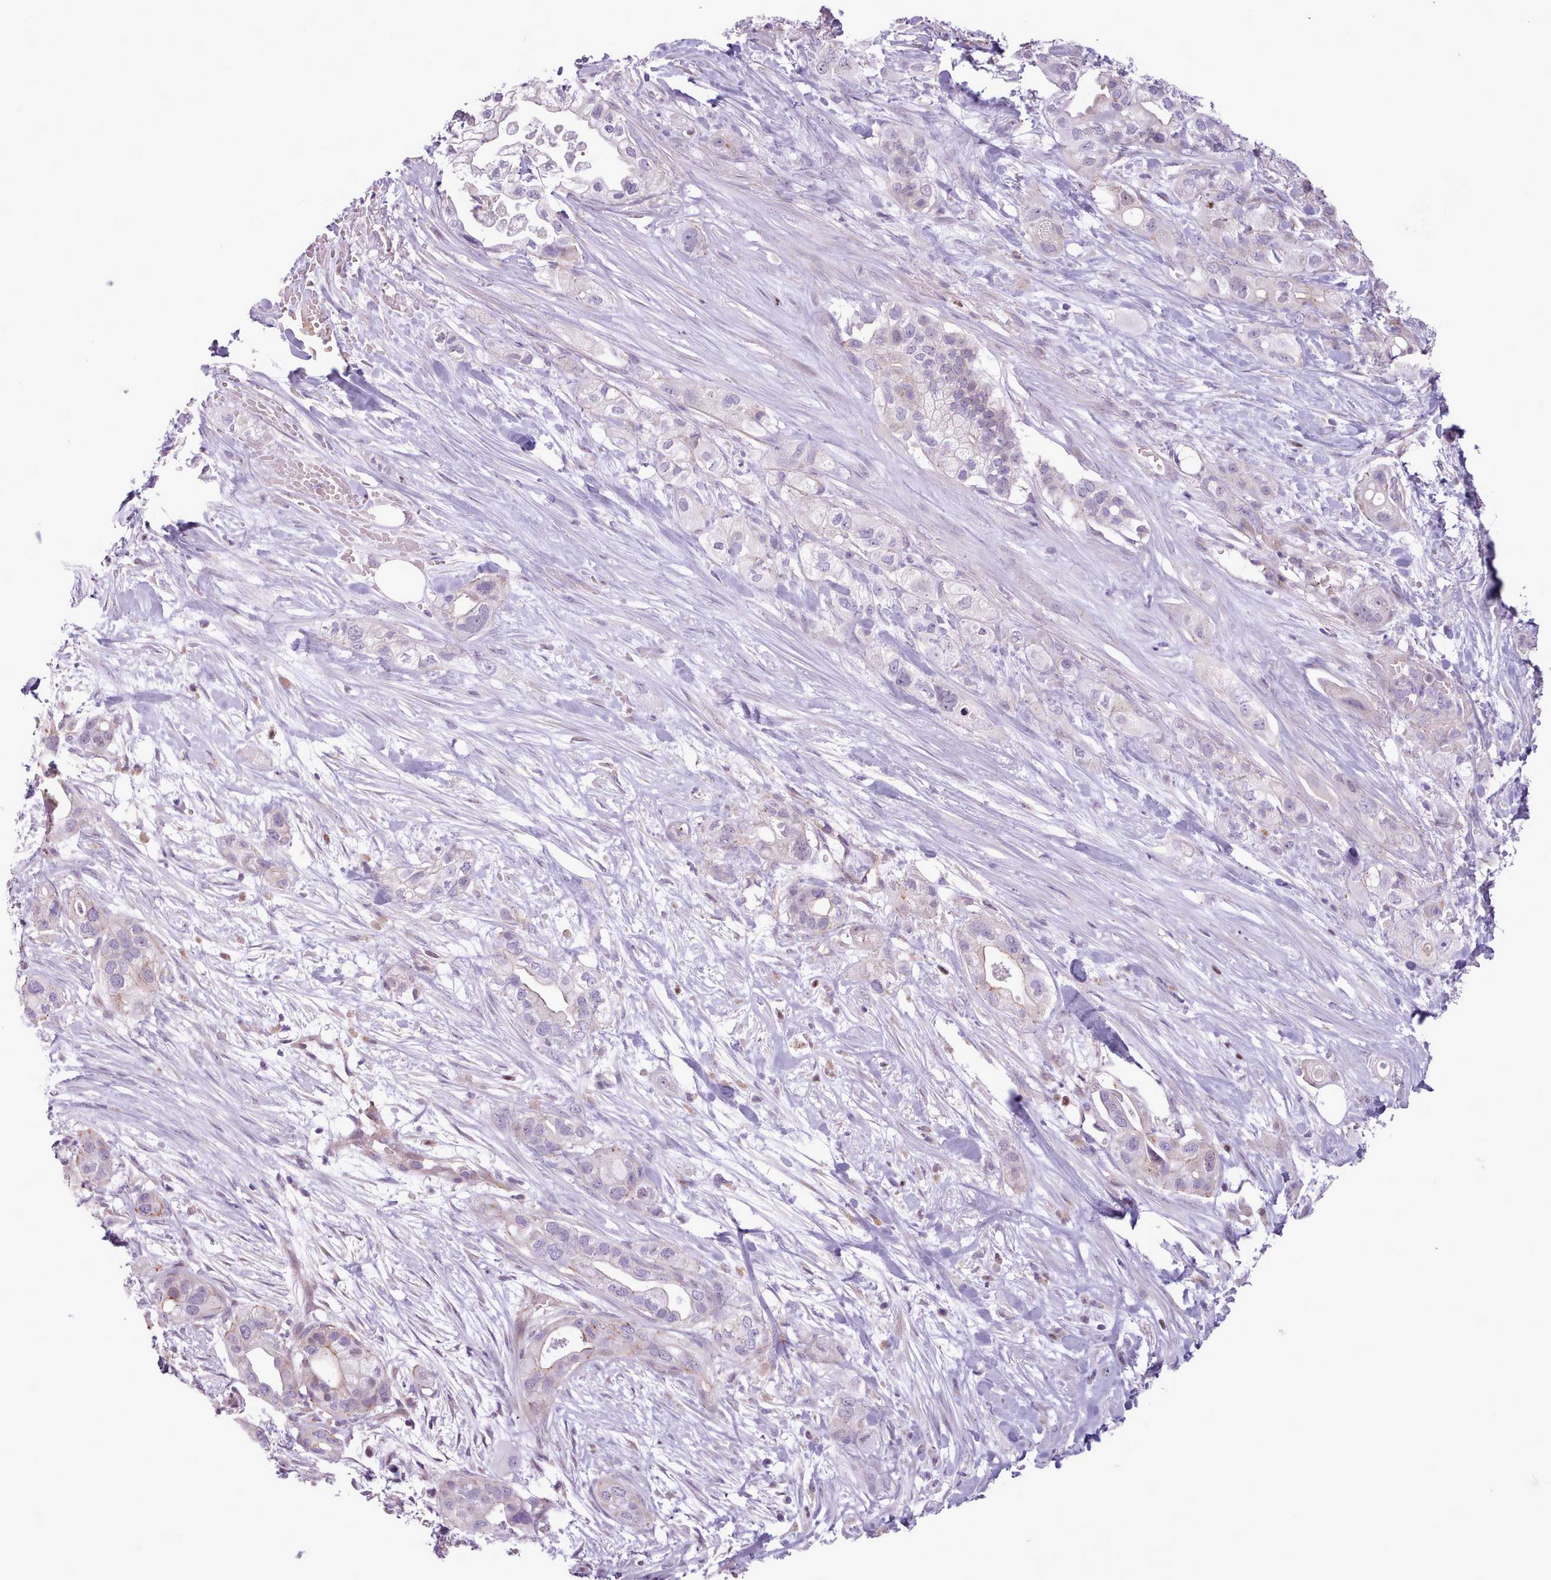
{"staining": {"intensity": "weak", "quantity": "<25%", "location": "cytoplasmic/membranous"}, "tissue": "pancreatic cancer", "cell_type": "Tumor cells", "image_type": "cancer", "snomed": [{"axis": "morphology", "description": "Adenocarcinoma, NOS"}, {"axis": "topography", "description": "Pancreas"}], "caption": "IHC image of neoplastic tissue: pancreatic cancer stained with DAB exhibits no significant protein positivity in tumor cells.", "gene": "SLURP1", "patient": {"sex": "male", "age": 44}}